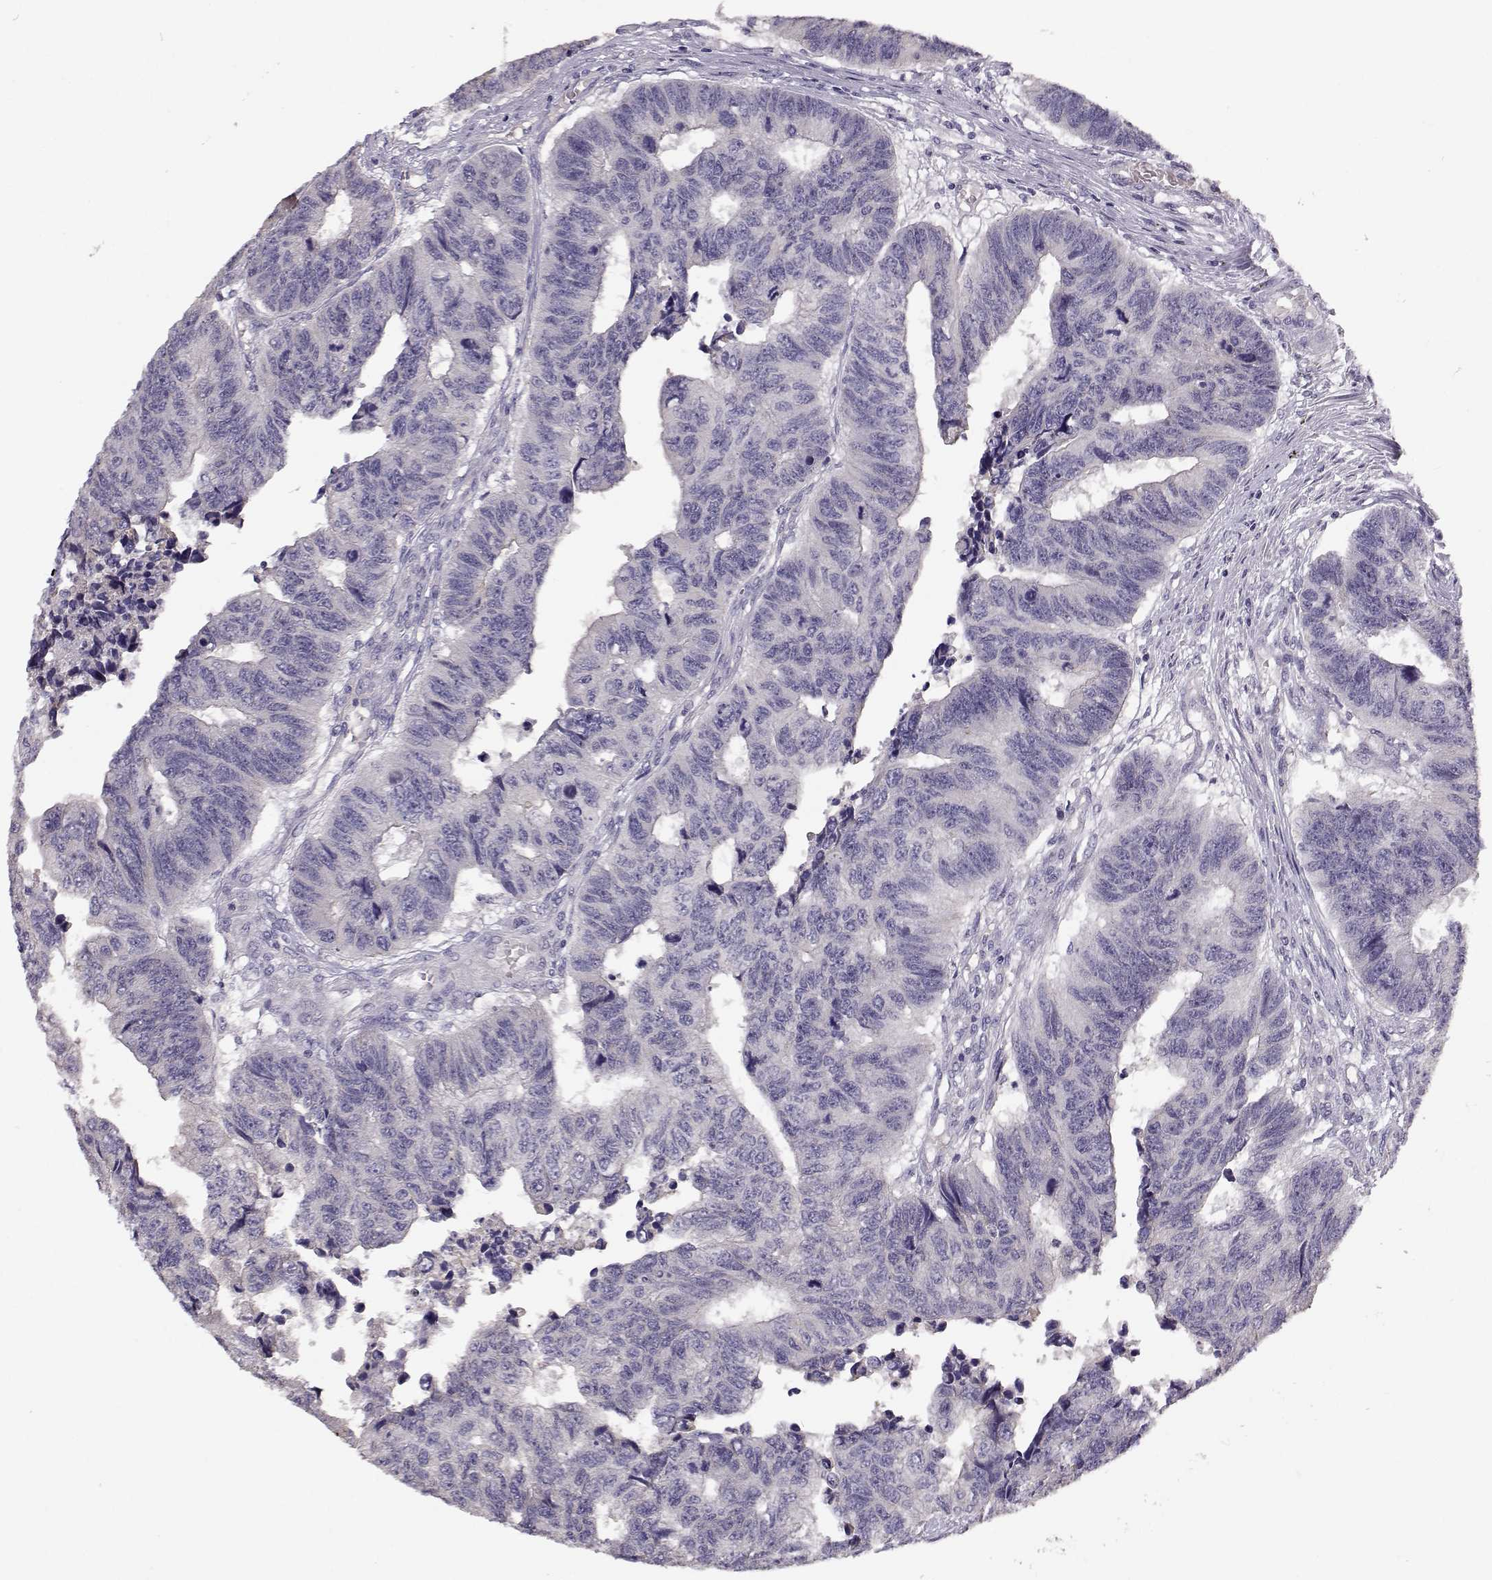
{"staining": {"intensity": "negative", "quantity": "none", "location": "none"}, "tissue": "colorectal cancer", "cell_type": "Tumor cells", "image_type": "cancer", "snomed": [{"axis": "morphology", "description": "Adenocarcinoma, NOS"}, {"axis": "topography", "description": "Rectum"}], "caption": "Immunohistochemical staining of human colorectal adenocarcinoma displays no significant staining in tumor cells. (DAB immunohistochemistry visualized using brightfield microscopy, high magnification).", "gene": "TMEM145", "patient": {"sex": "female", "age": 85}}